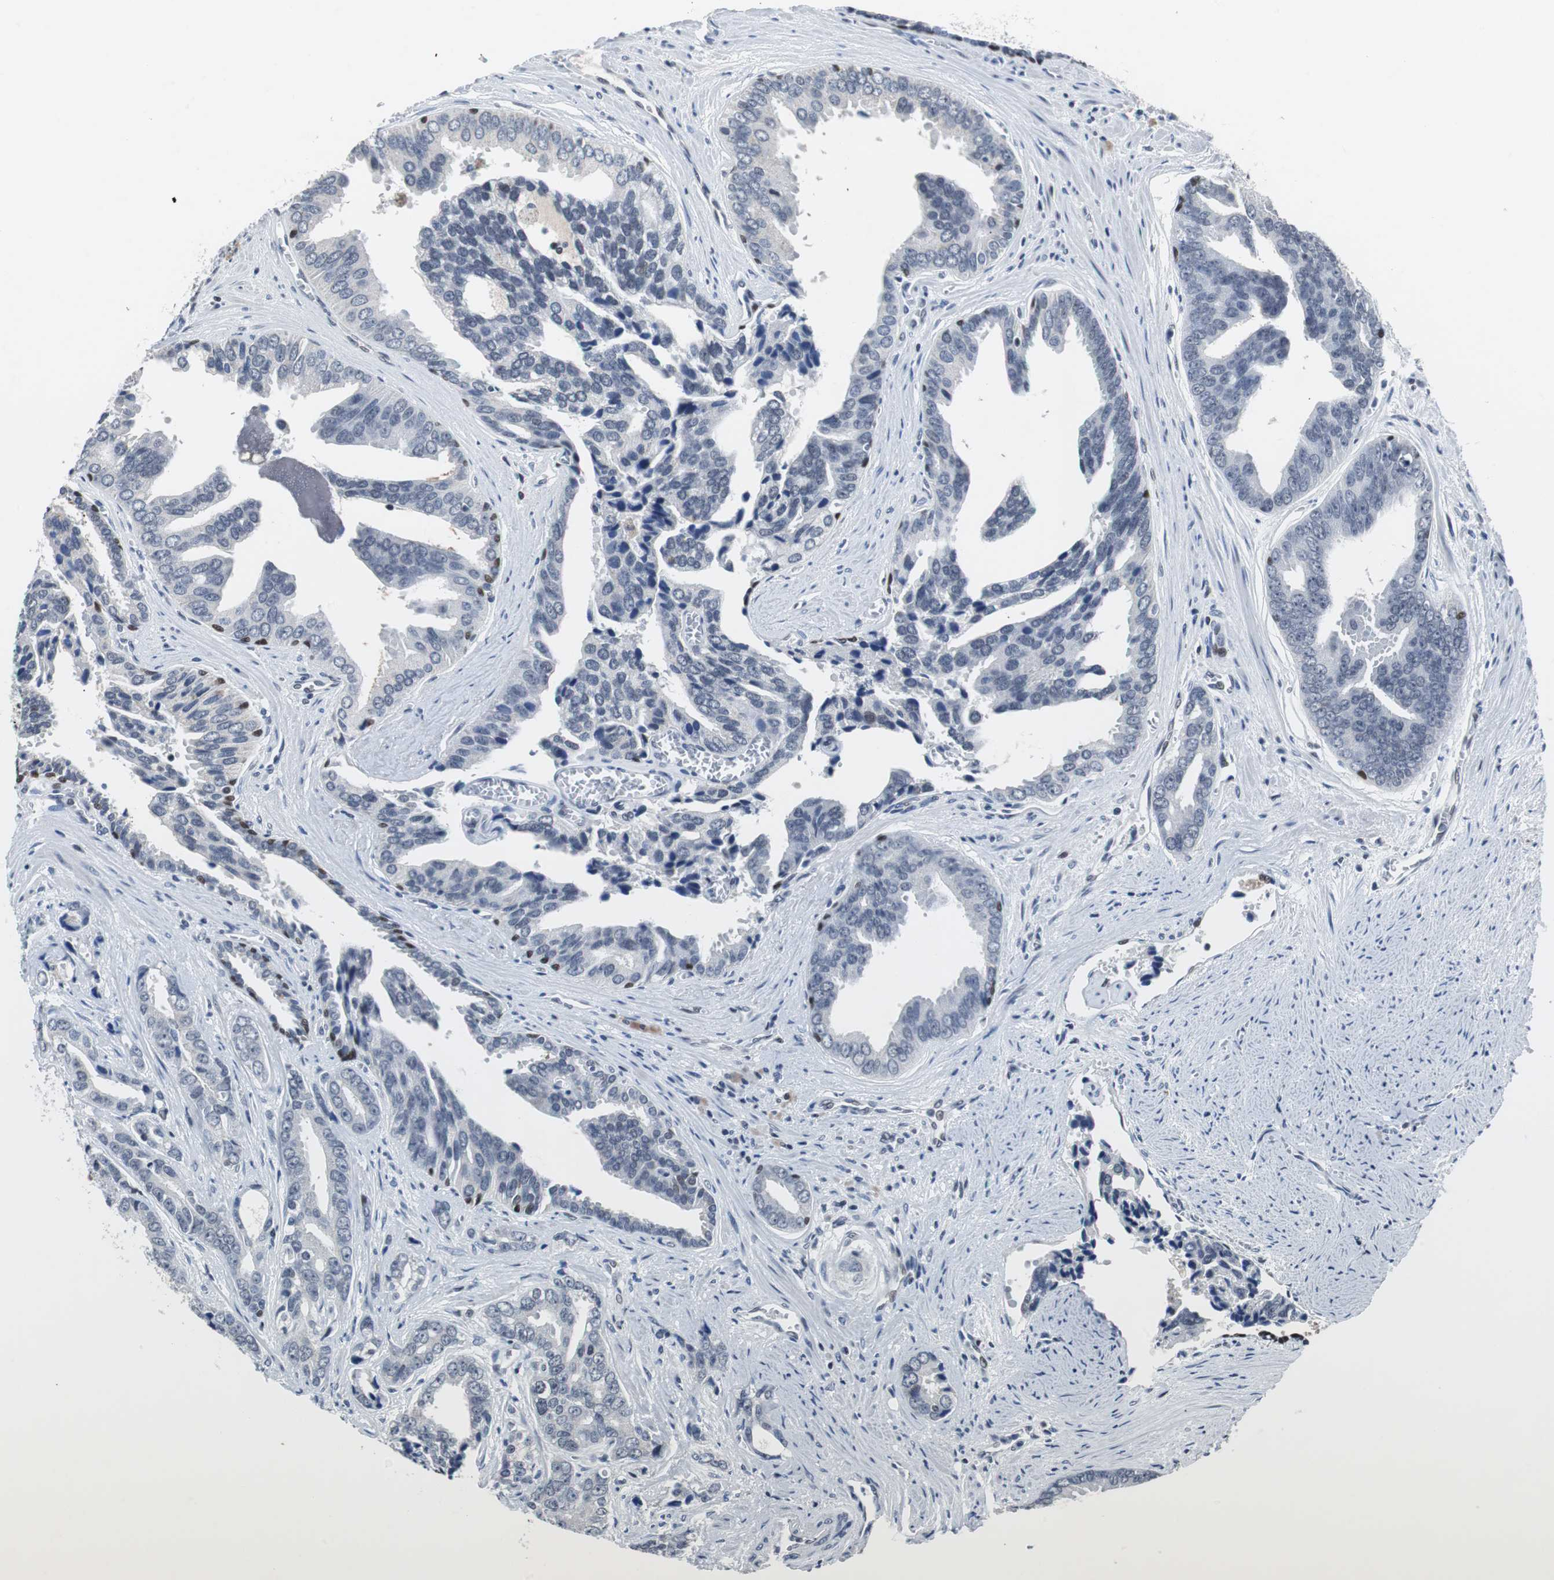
{"staining": {"intensity": "negative", "quantity": "none", "location": "none"}, "tissue": "prostate cancer", "cell_type": "Tumor cells", "image_type": "cancer", "snomed": [{"axis": "morphology", "description": "Adenocarcinoma, High grade"}, {"axis": "topography", "description": "Prostate"}], "caption": "An image of prostate cancer stained for a protein reveals no brown staining in tumor cells.", "gene": "TP63", "patient": {"sex": "male", "age": 67}}